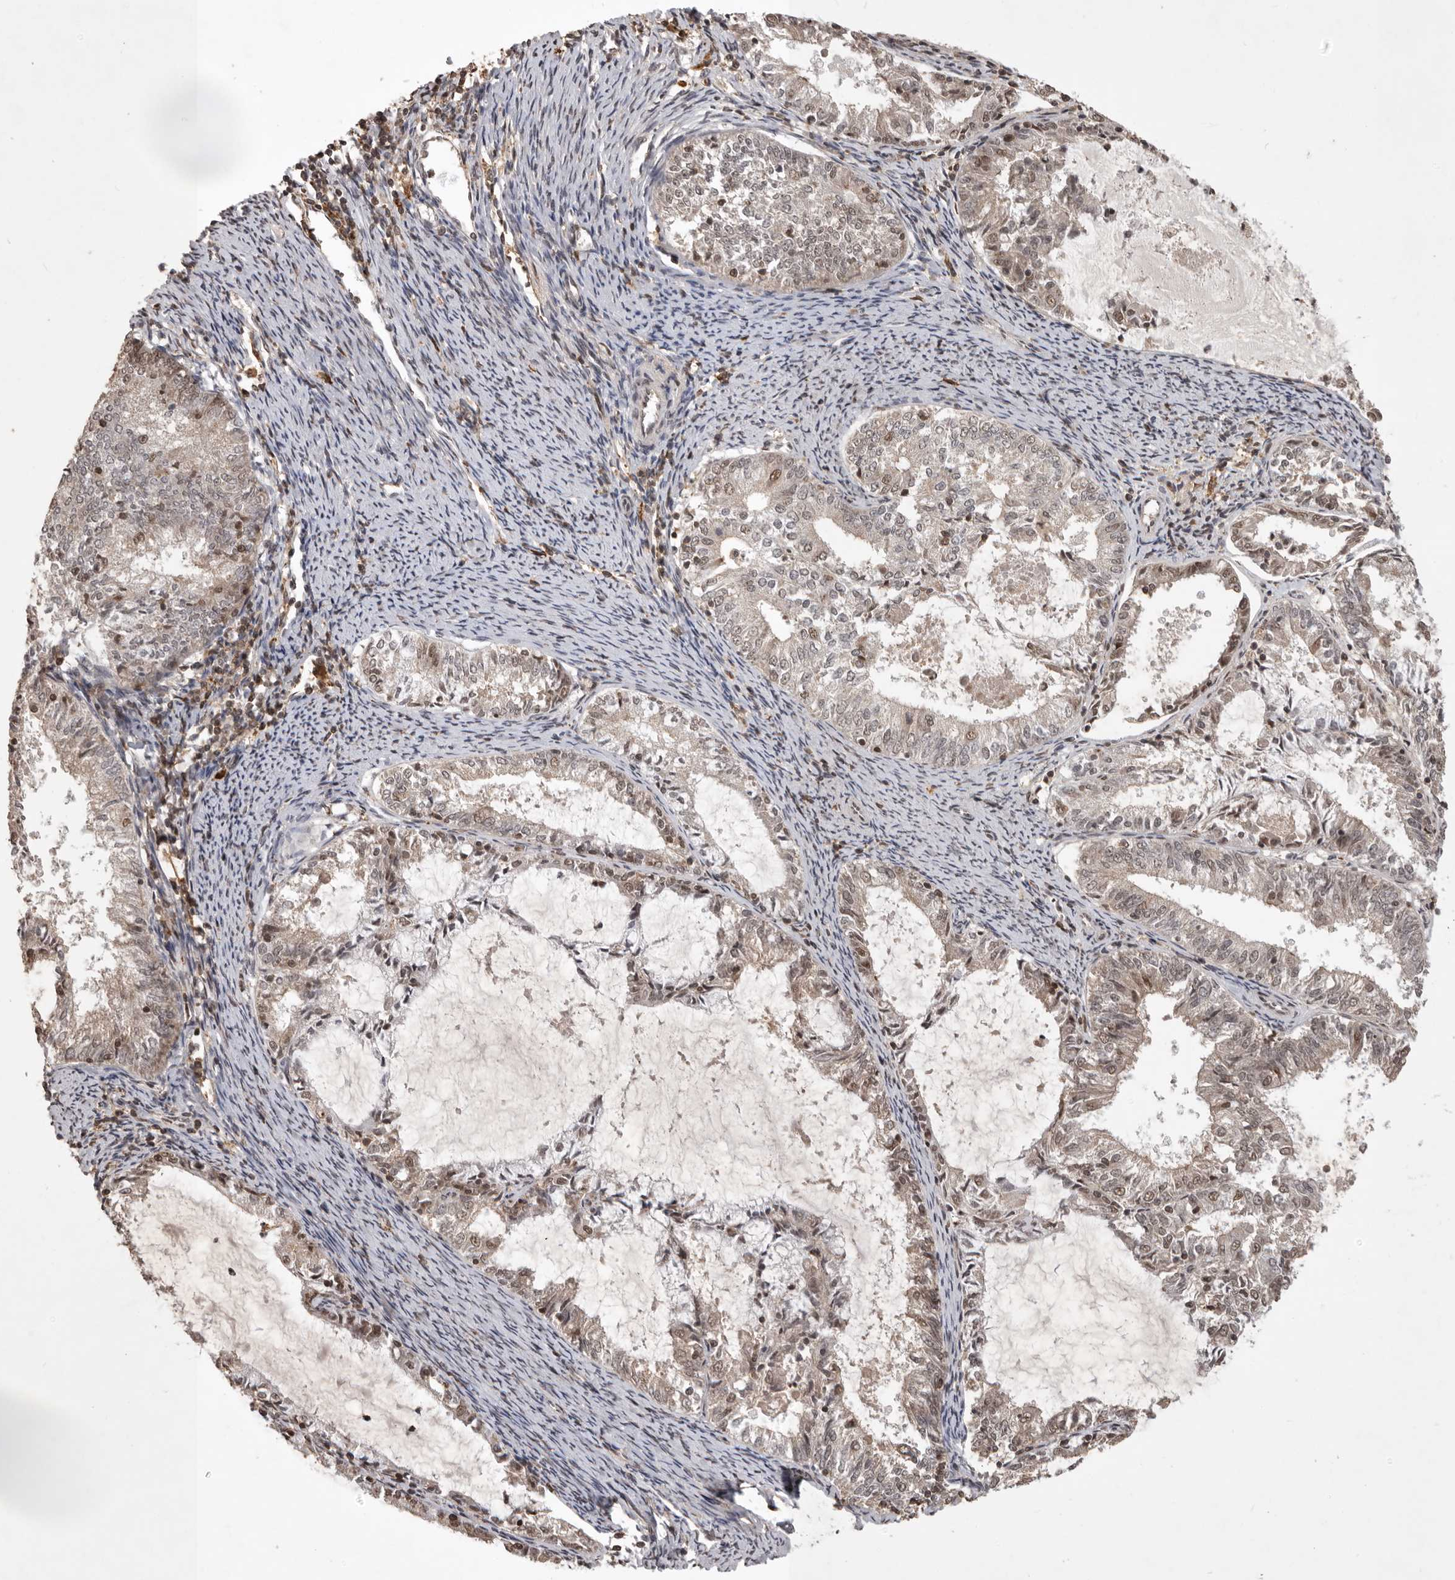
{"staining": {"intensity": "weak", "quantity": ">75%", "location": "nuclear"}, "tissue": "endometrial cancer", "cell_type": "Tumor cells", "image_type": "cancer", "snomed": [{"axis": "morphology", "description": "Adenocarcinoma, NOS"}, {"axis": "topography", "description": "Endometrium"}], "caption": "Immunohistochemistry photomicrograph of neoplastic tissue: adenocarcinoma (endometrial) stained using IHC displays low levels of weak protein expression localized specifically in the nuclear of tumor cells, appearing as a nuclear brown color.", "gene": "CBLL1", "patient": {"sex": "female", "age": 57}}